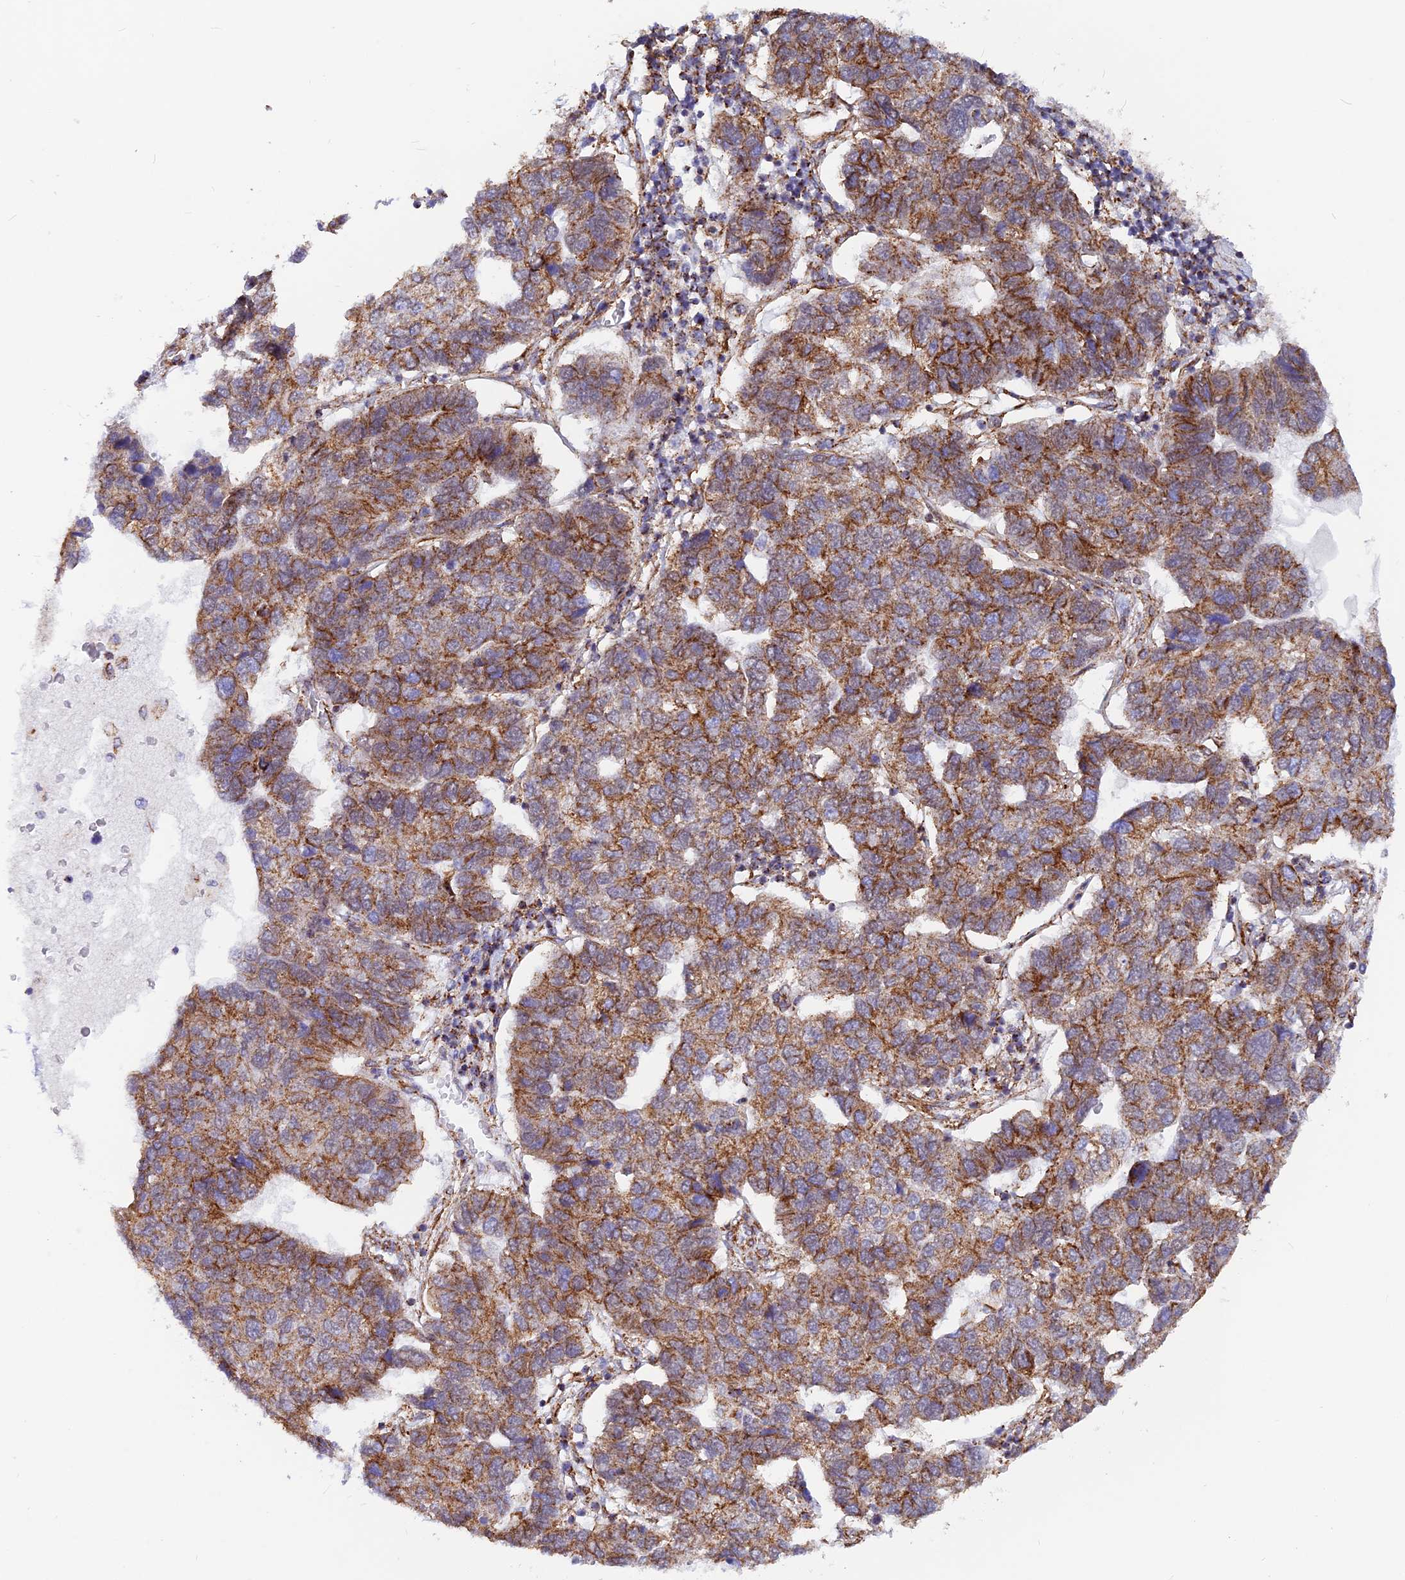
{"staining": {"intensity": "moderate", "quantity": ">75%", "location": "cytoplasmic/membranous"}, "tissue": "pancreatic cancer", "cell_type": "Tumor cells", "image_type": "cancer", "snomed": [{"axis": "morphology", "description": "Adenocarcinoma, NOS"}, {"axis": "topography", "description": "Pancreas"}], "caption": "The image displays staining of adenocarcinoma (pancreatic), revealing moderate cytoplasmic/membranous protein positivity (brown color) within tumor cells. Nuclei are stained in blue.", "gene": "VSTM2L", "patient": {"sex": "female", "age": 61}}